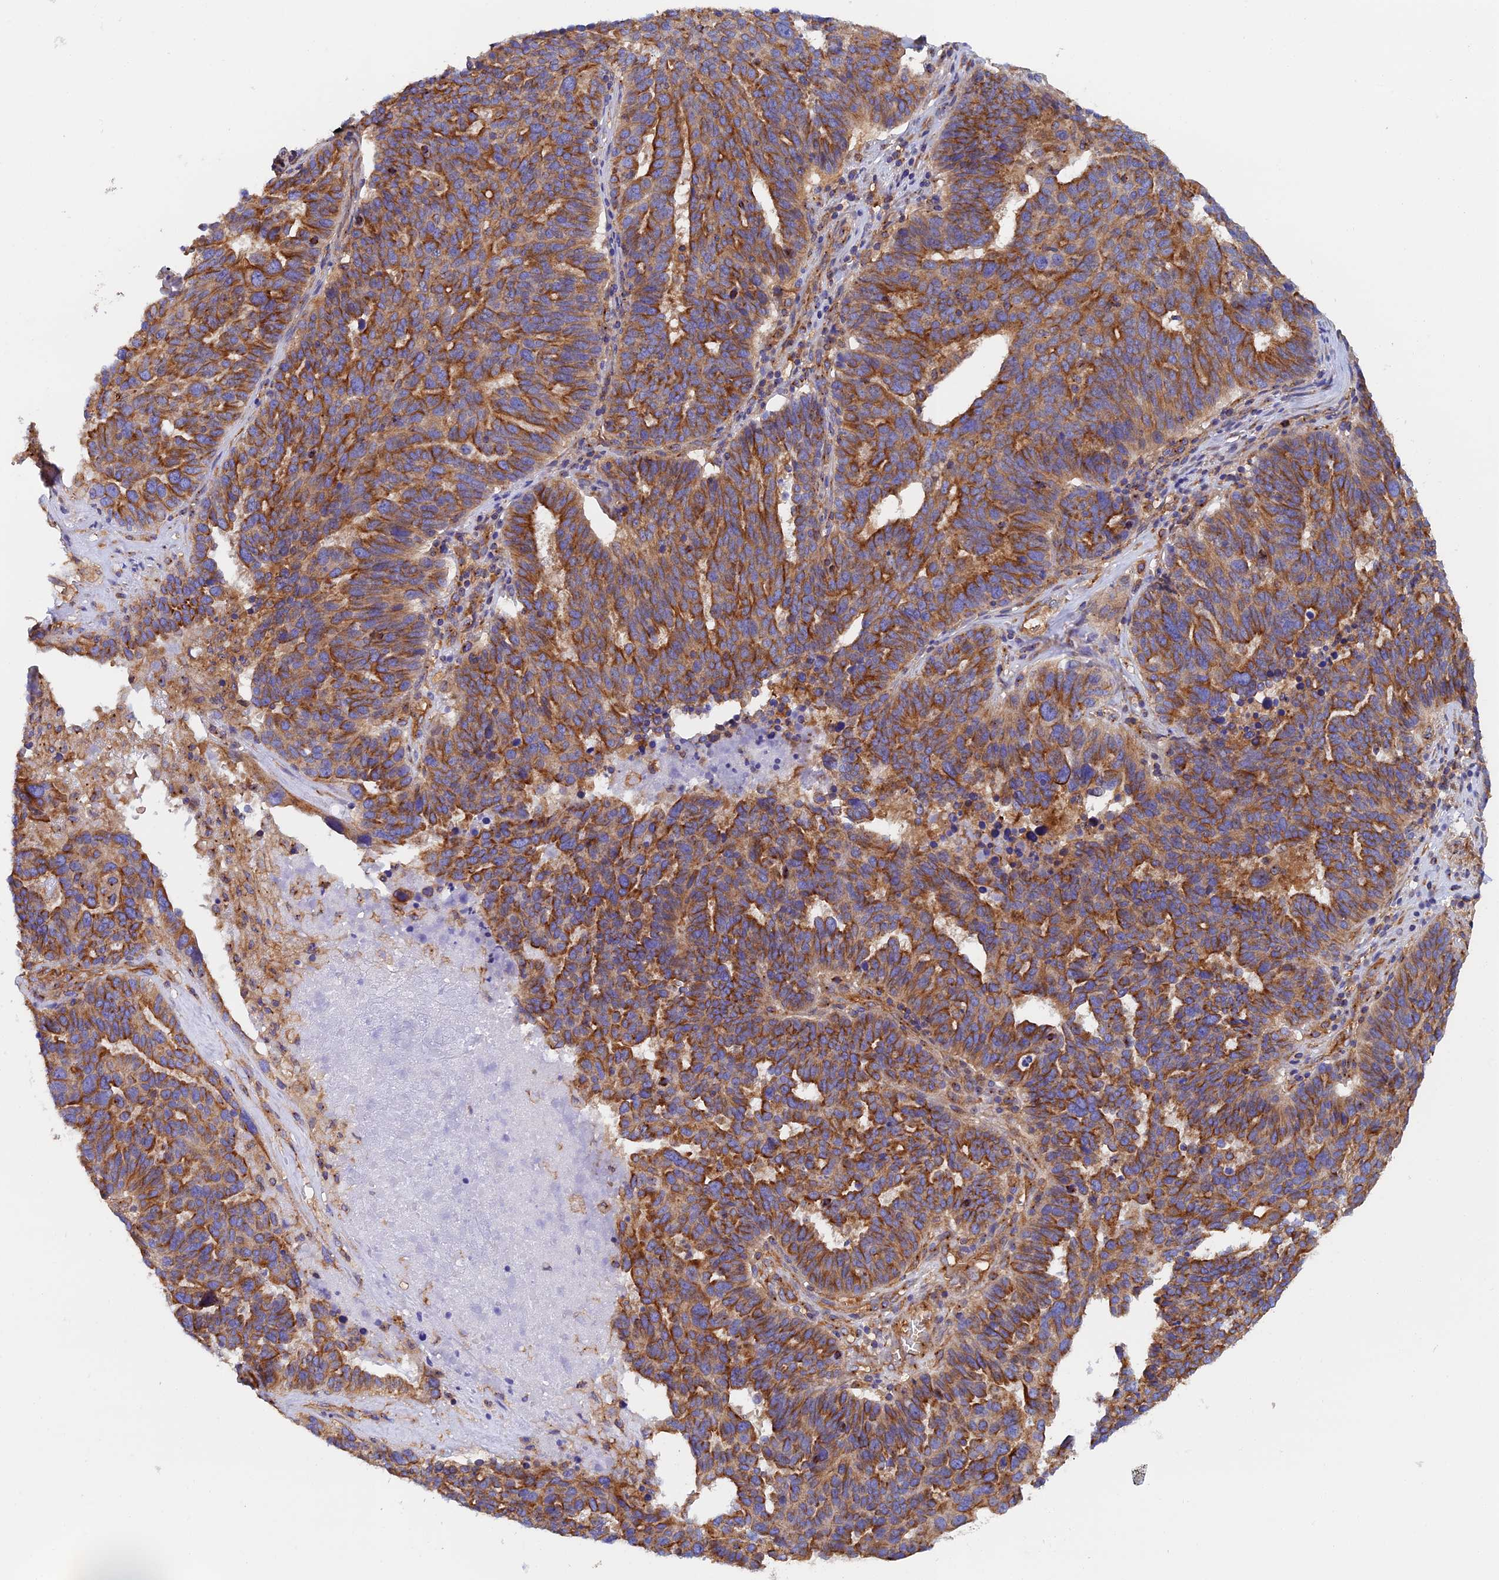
{"staining": {"intensity": "strong", "quantity": ">75%", "location": "cytoplasmic/membranous"}, "tissue": "ovarian cancer", "cell_type": "Tumor cells", "image_type": "cancer", "snomed": [{"axis": "morphology", "description": "Cystadenocarcinoma, serous, NOS"}, {"axis": "topography", "description": "Ovary"}], "caption": "This micrograph reveals immunohistochemistry staining of human serous cystadenocarcinoma (ovarian), with high strong cytoplasmic/membranous expression in approximately >75% of tumor cells.", "gene": "DCTN2", "patient": {"sex": "female", "age": 59}}